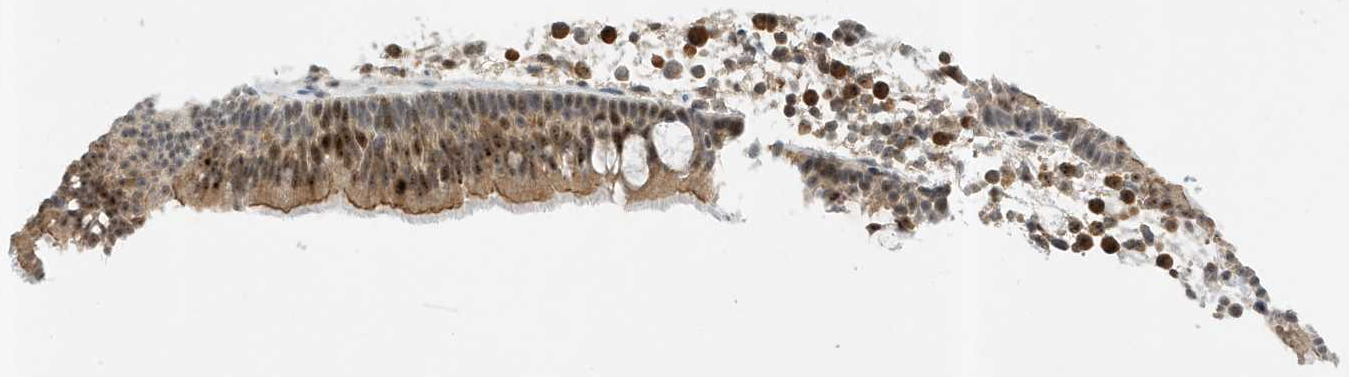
{"staining": {"intensity": "moderate", "quantity": "25%-75%", "location": "cytoplasmic/membranous,nuclear"}, "tissue": "nasopharynx", "cell_type": "Respiratory epithelial cells", "image_type": "normal", "snomed": [{"axis": "morphology", "description": "Normal tissue, NOS"}, {"axis": "morphology", "description": "Inflammation, NOS"}, {"axis": "morphology", "description": "Malignant melanoma, Metastatic site"}, {"axis": "topography", "description": "Nasopharynx"}], "caption": "Immunohistochemistry of unremarkable human nasopharynx exhibits medium levels of moderate cytoplasmic/membranous,nuclear positivity in approximately 25%-75% of respiratory epithelial cells. (DAB IHC with brightfield microscopy, high magnification).", "gene": "MAST3", "patient": {"sex": "male", "age": 70}}